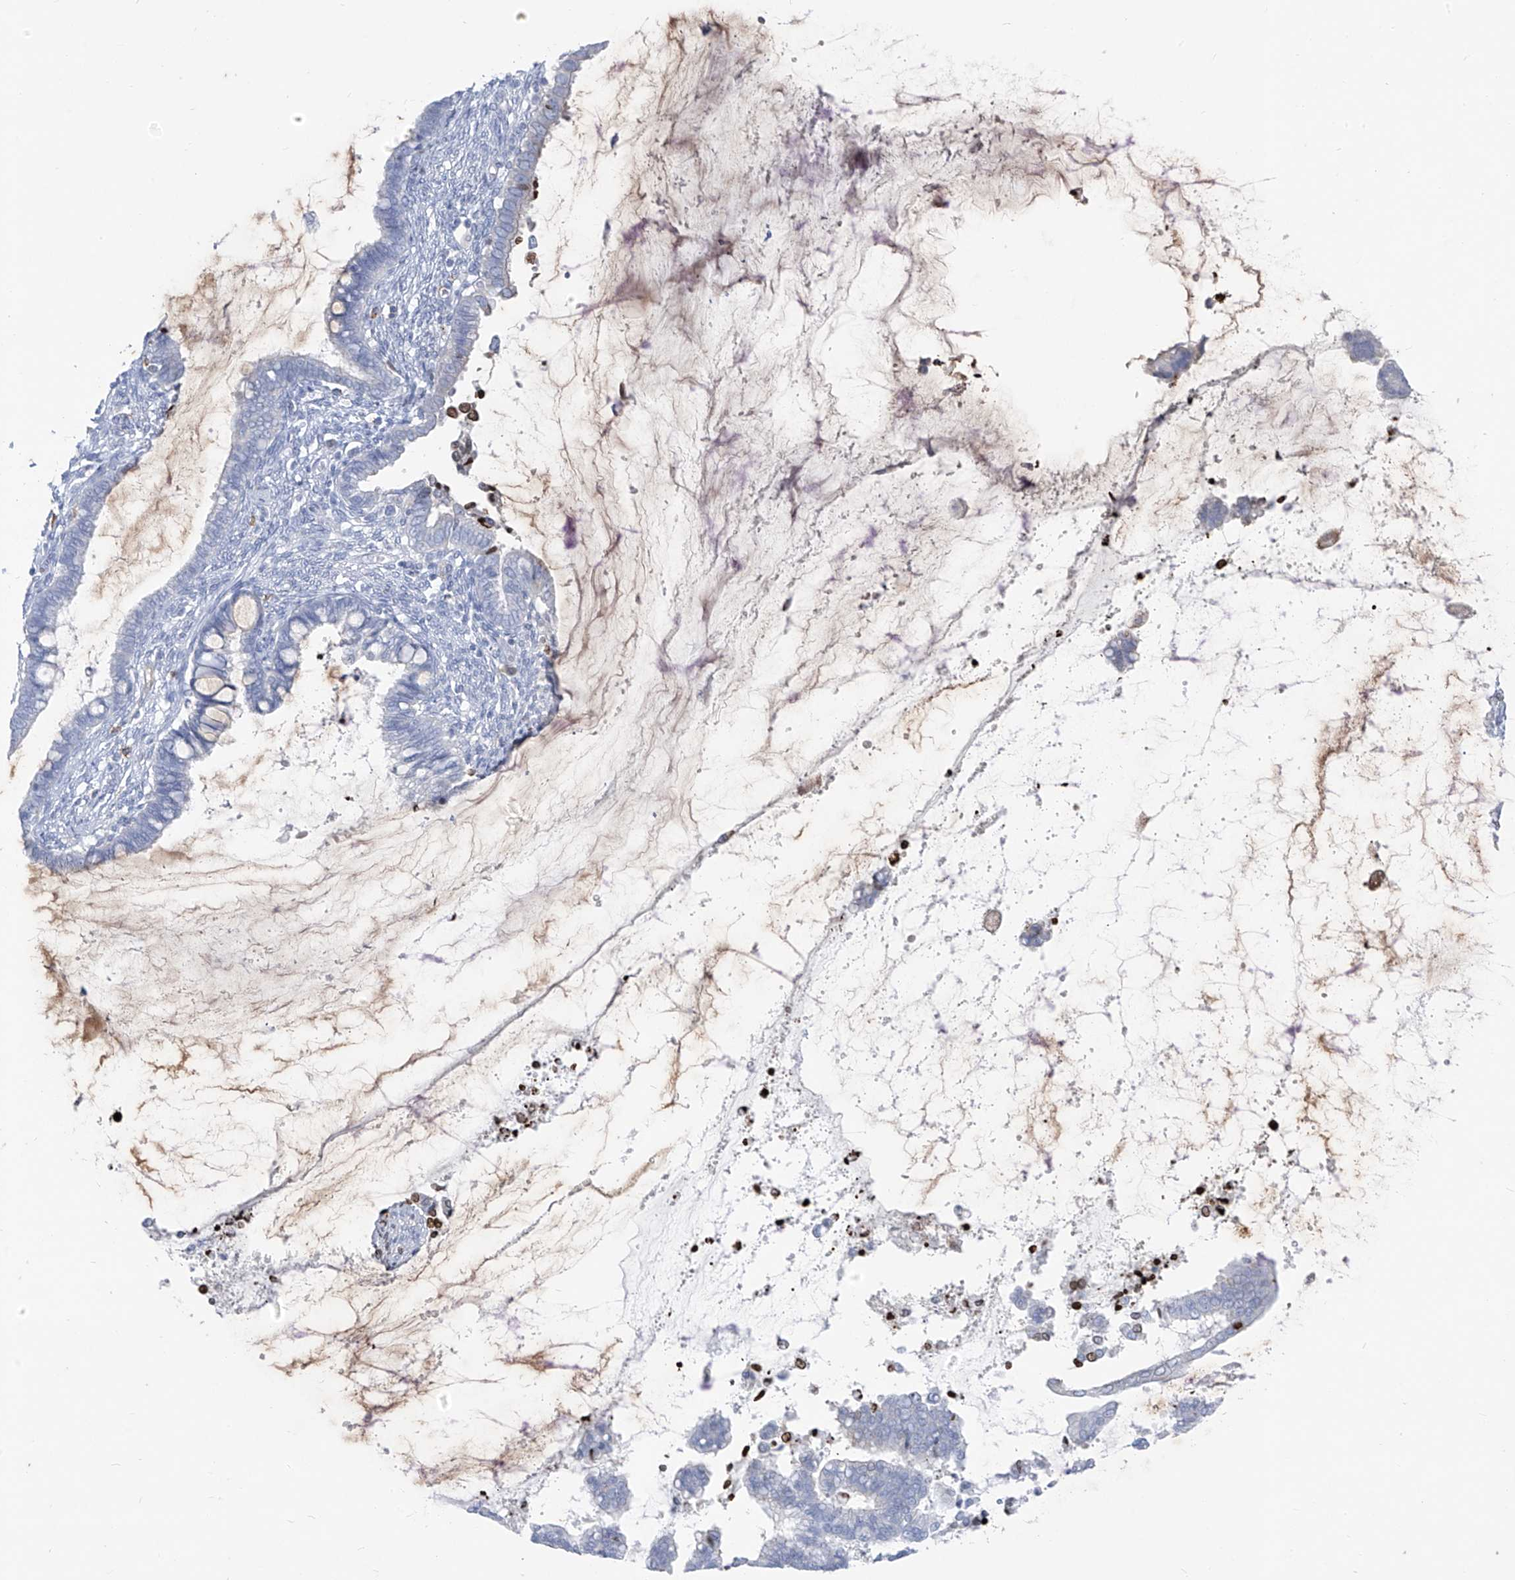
{"staining": {"intensity": "negative", "quantity": "none", "location": "none"}, "tissue": "cervical cancer", "cell_type": "Tumor cells", "image_type": "cancer", "snomed": [{"axis": "morphology", "description": "Adenocarcinoma, NOS"}, {"axis": "topography", "description": "Cervix"}], "caption": "Tumor cells show no significant protein expression in cervical cancer.", "gene": "CX3CR1", "patient": {"sex": "female", "age": 44}}